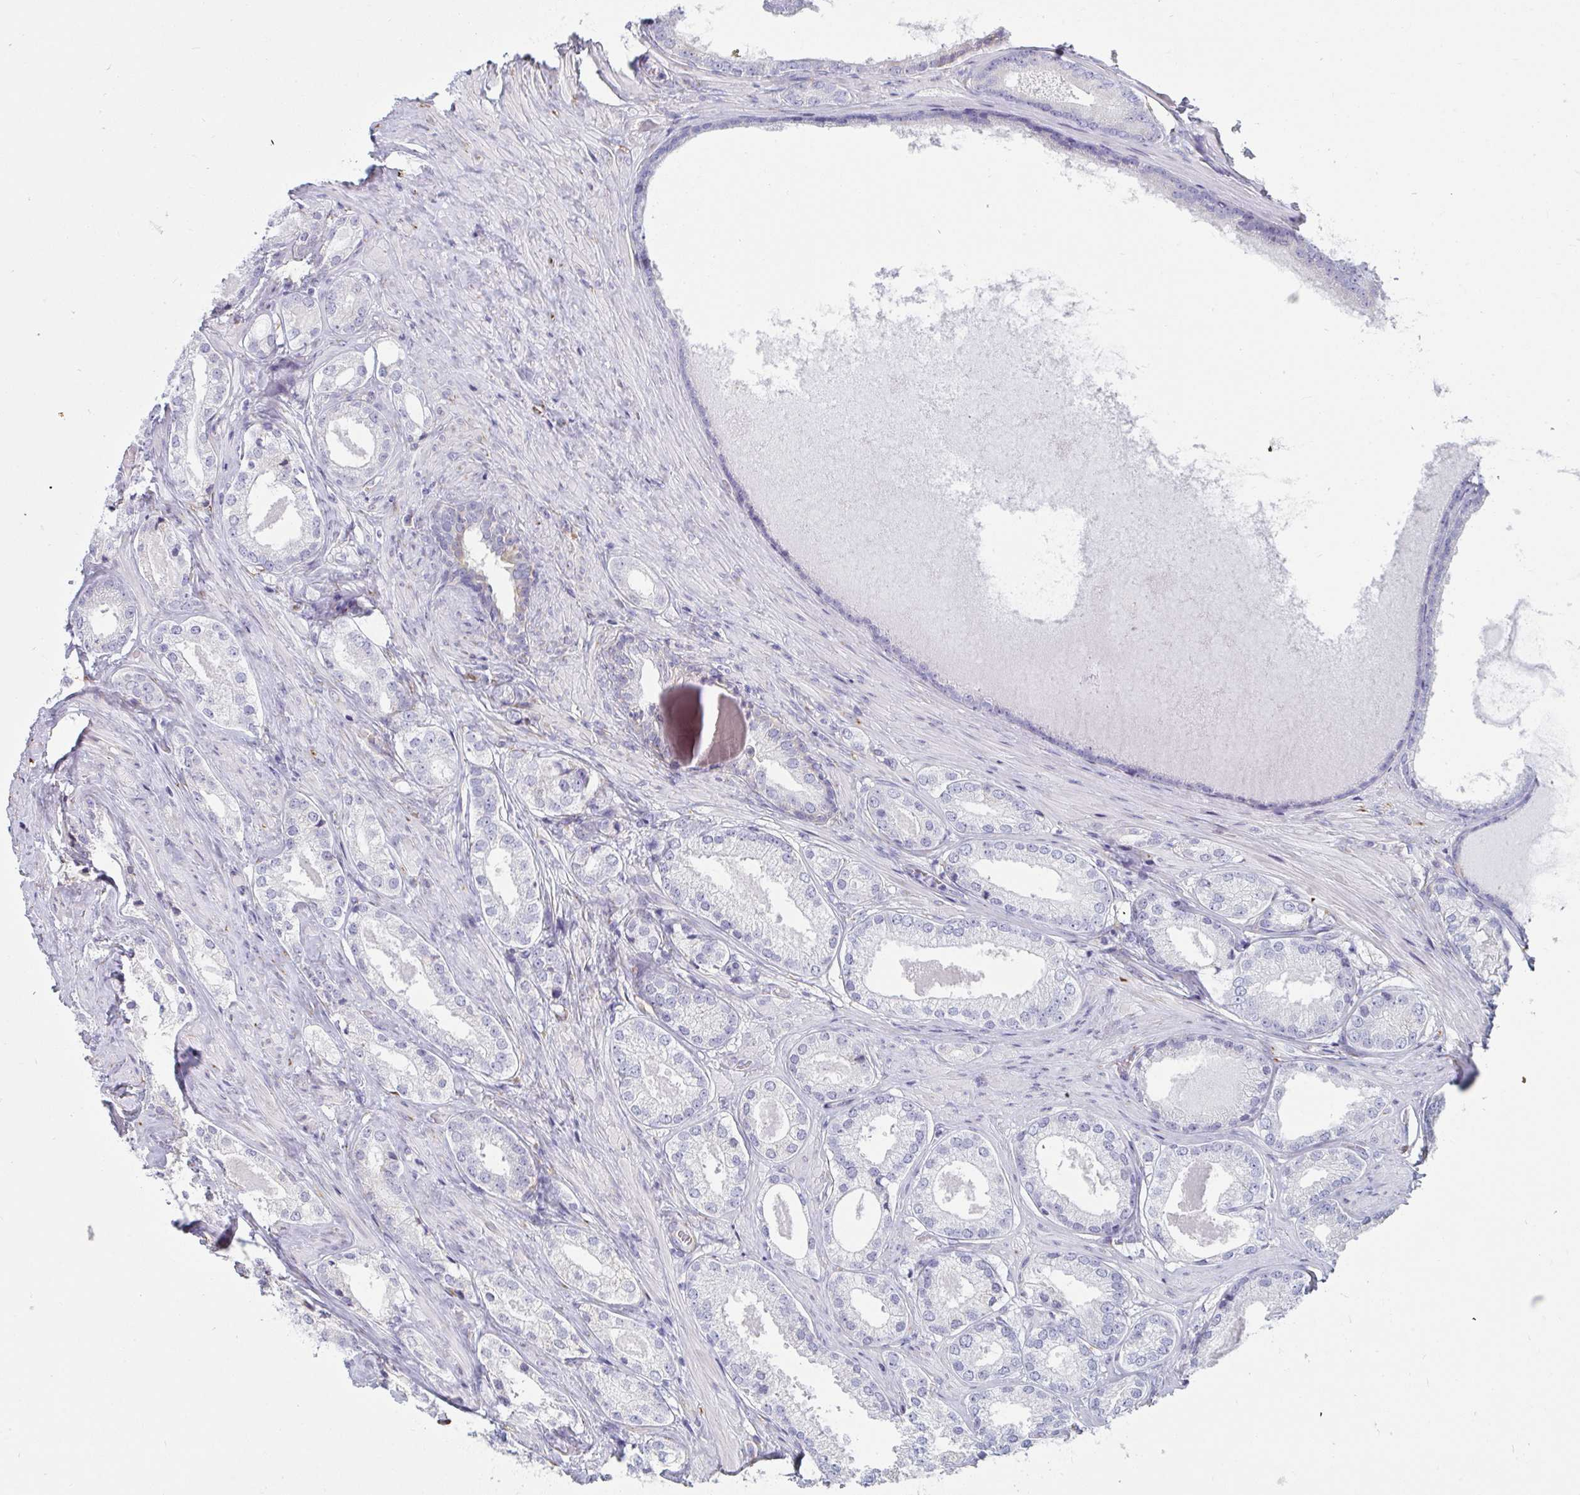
{"staining": {"intensity": "negative", "quantity": "none", "location": "none"}, "tissue": "prostate cancer", "cell_type": "Tumor cells", "image_type": "cancer", "snomed": [{"axis": "morphology", "description": "Adenocarcinoma, NOS"}, {"axis": "morphology", "description": "Adenocarcinoma, Low grade"}, {"axis": "topography", "description": "Prostate"}], "caption": "A histopathology image of prostate cancer stained for a protein displays no brown staining in tumor cells. The staining is performed using DAB brown chromogen with nuclei counter-stained in using hematoxylin.", "gene": "SHROOM1", "patient": {"sex": "male", "age": 68}}